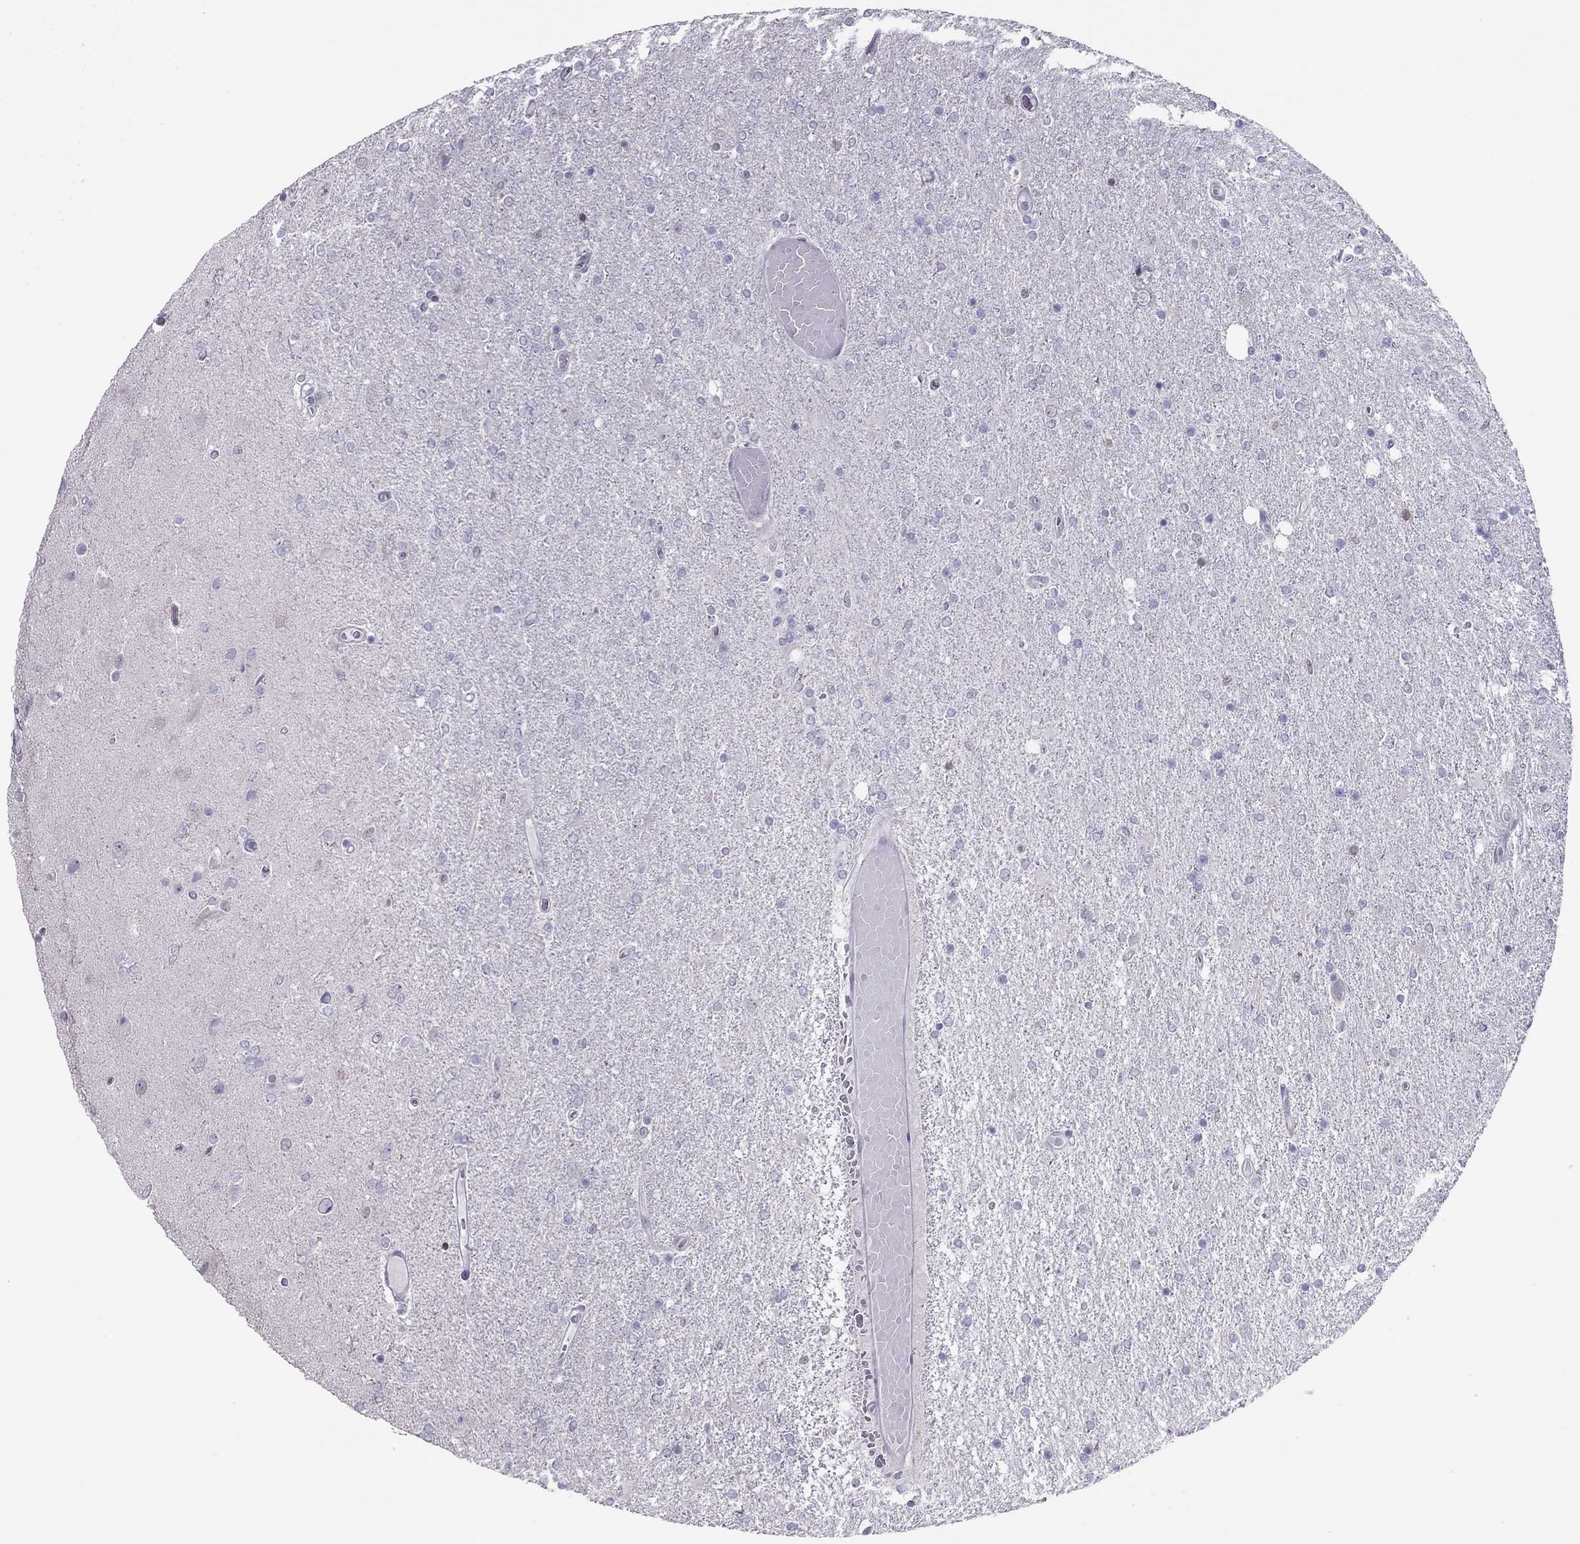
{"staining": {"intensity": "negative", "quantity": "none", "location": "none"}, "tissue": "glioma", "cell_type": "Tumor cells", "image_type": "cancer", "snomed": [{"axis": "morphology", "description": "Glioma, malignant, High grade"}, {"axis": "topography", "description": "Cerebral cortex"}], "caption": "This image is of high-grade glioma (malignant) stained with immunohistochemistry to label a protein in brown with the nuclei are counter-stained blue. There is no positivity in tumor cells.", "gene": "SPINT3", "patient": {"sex": "male", "age": 70}}